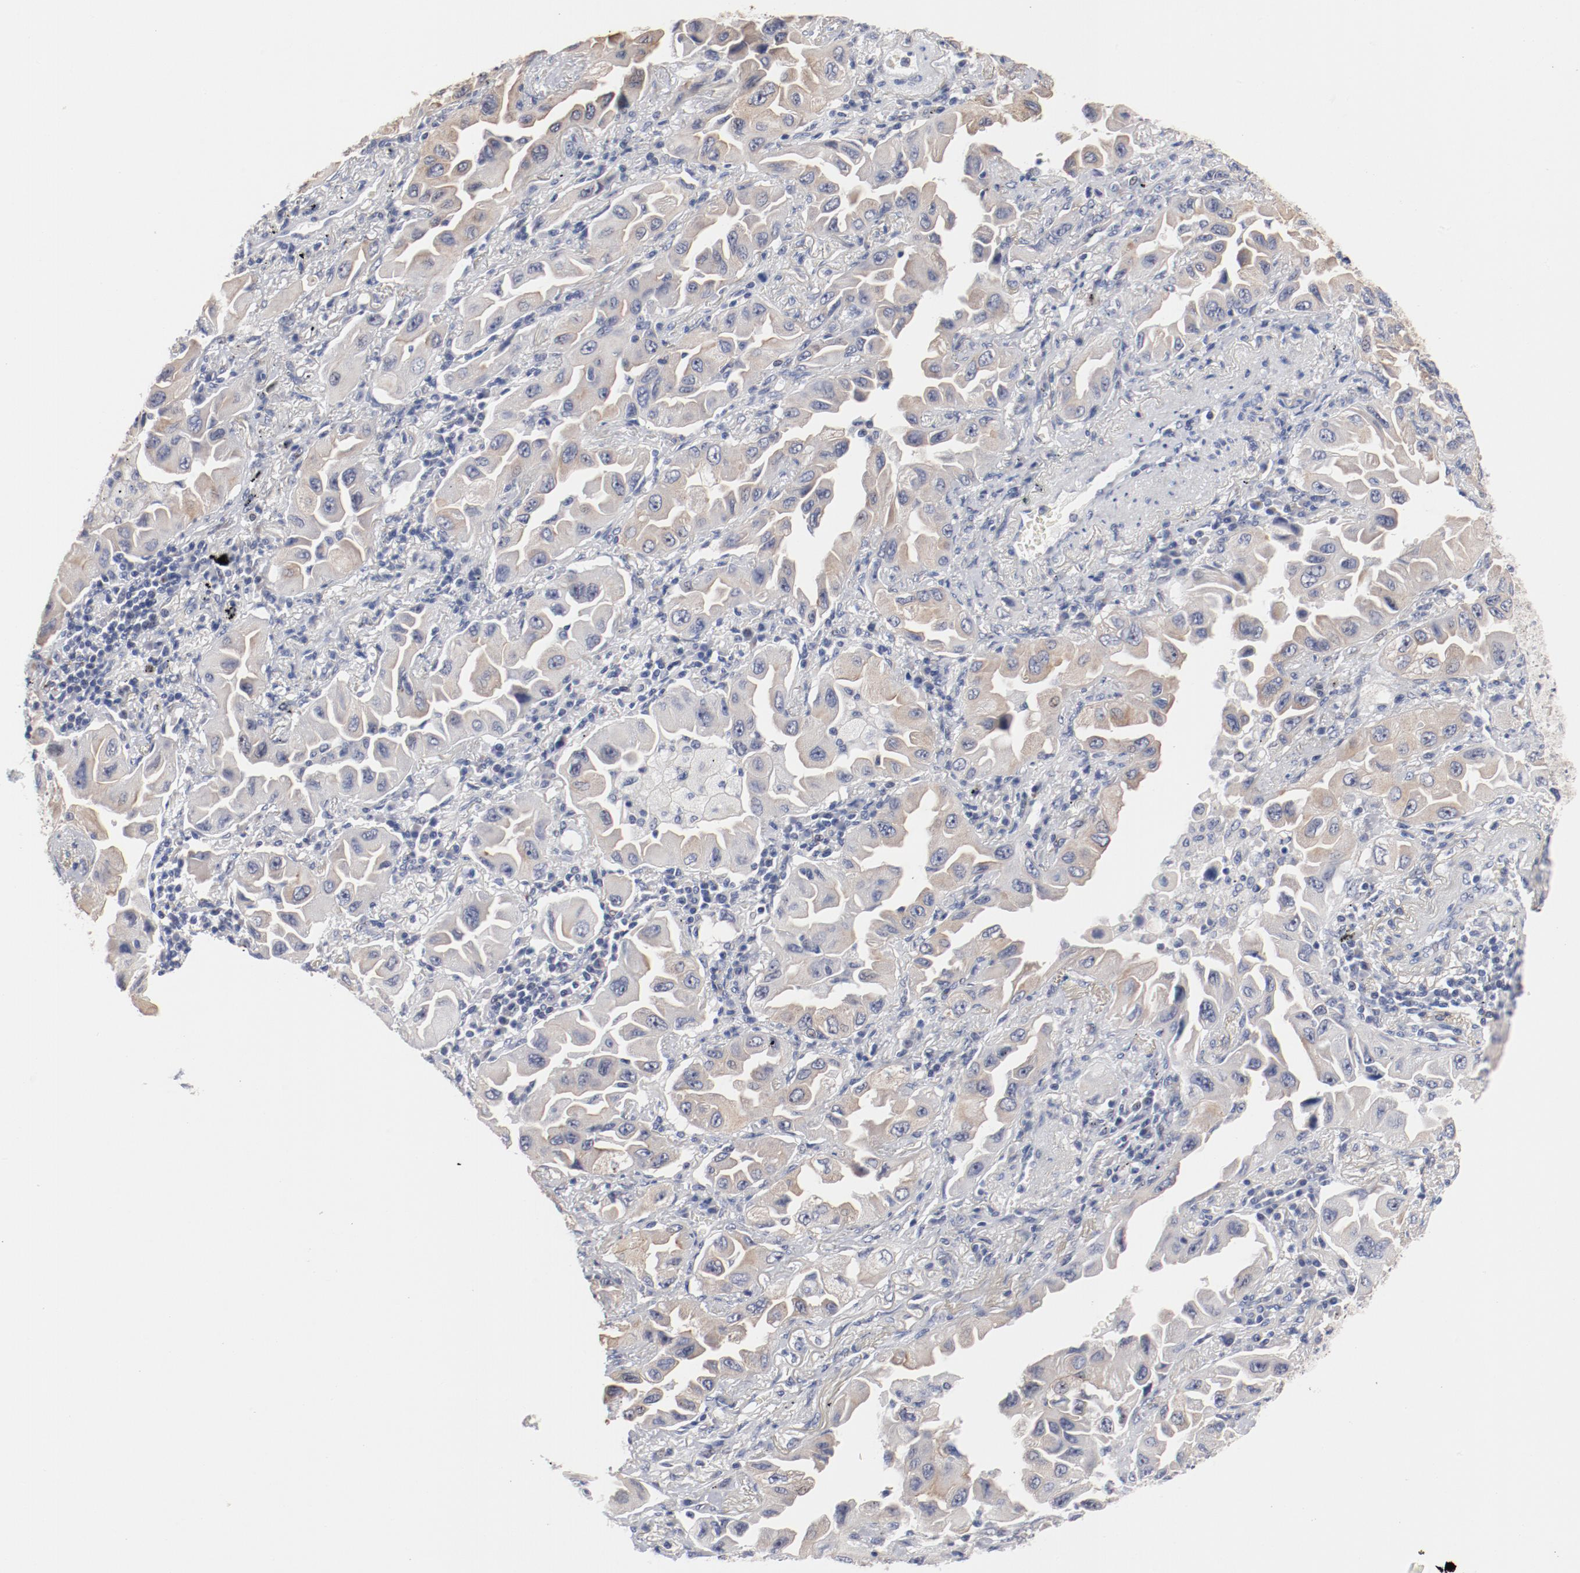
{"staining": {"intensity": "weak", "quantity": "25%-75%", "location": "cytoplasmic/membranous"}, "tissue": "lung cancer", "cell_type": "Tumor cells", "image_type": "cancer", "snomed": [{"axis": "morphology", "description": "Adenocarcinoma, NOS"}, {"axis": "topography", "description": "Lung"}], "caption": "A low amount of weak cytoplasmic/membranous staining is appreciated in about 25%-75% of tumor cells in adenocarcinoma (lung) tissue.", "gene": "GPR143", "patient": {"sex": "female", "age": 65}}